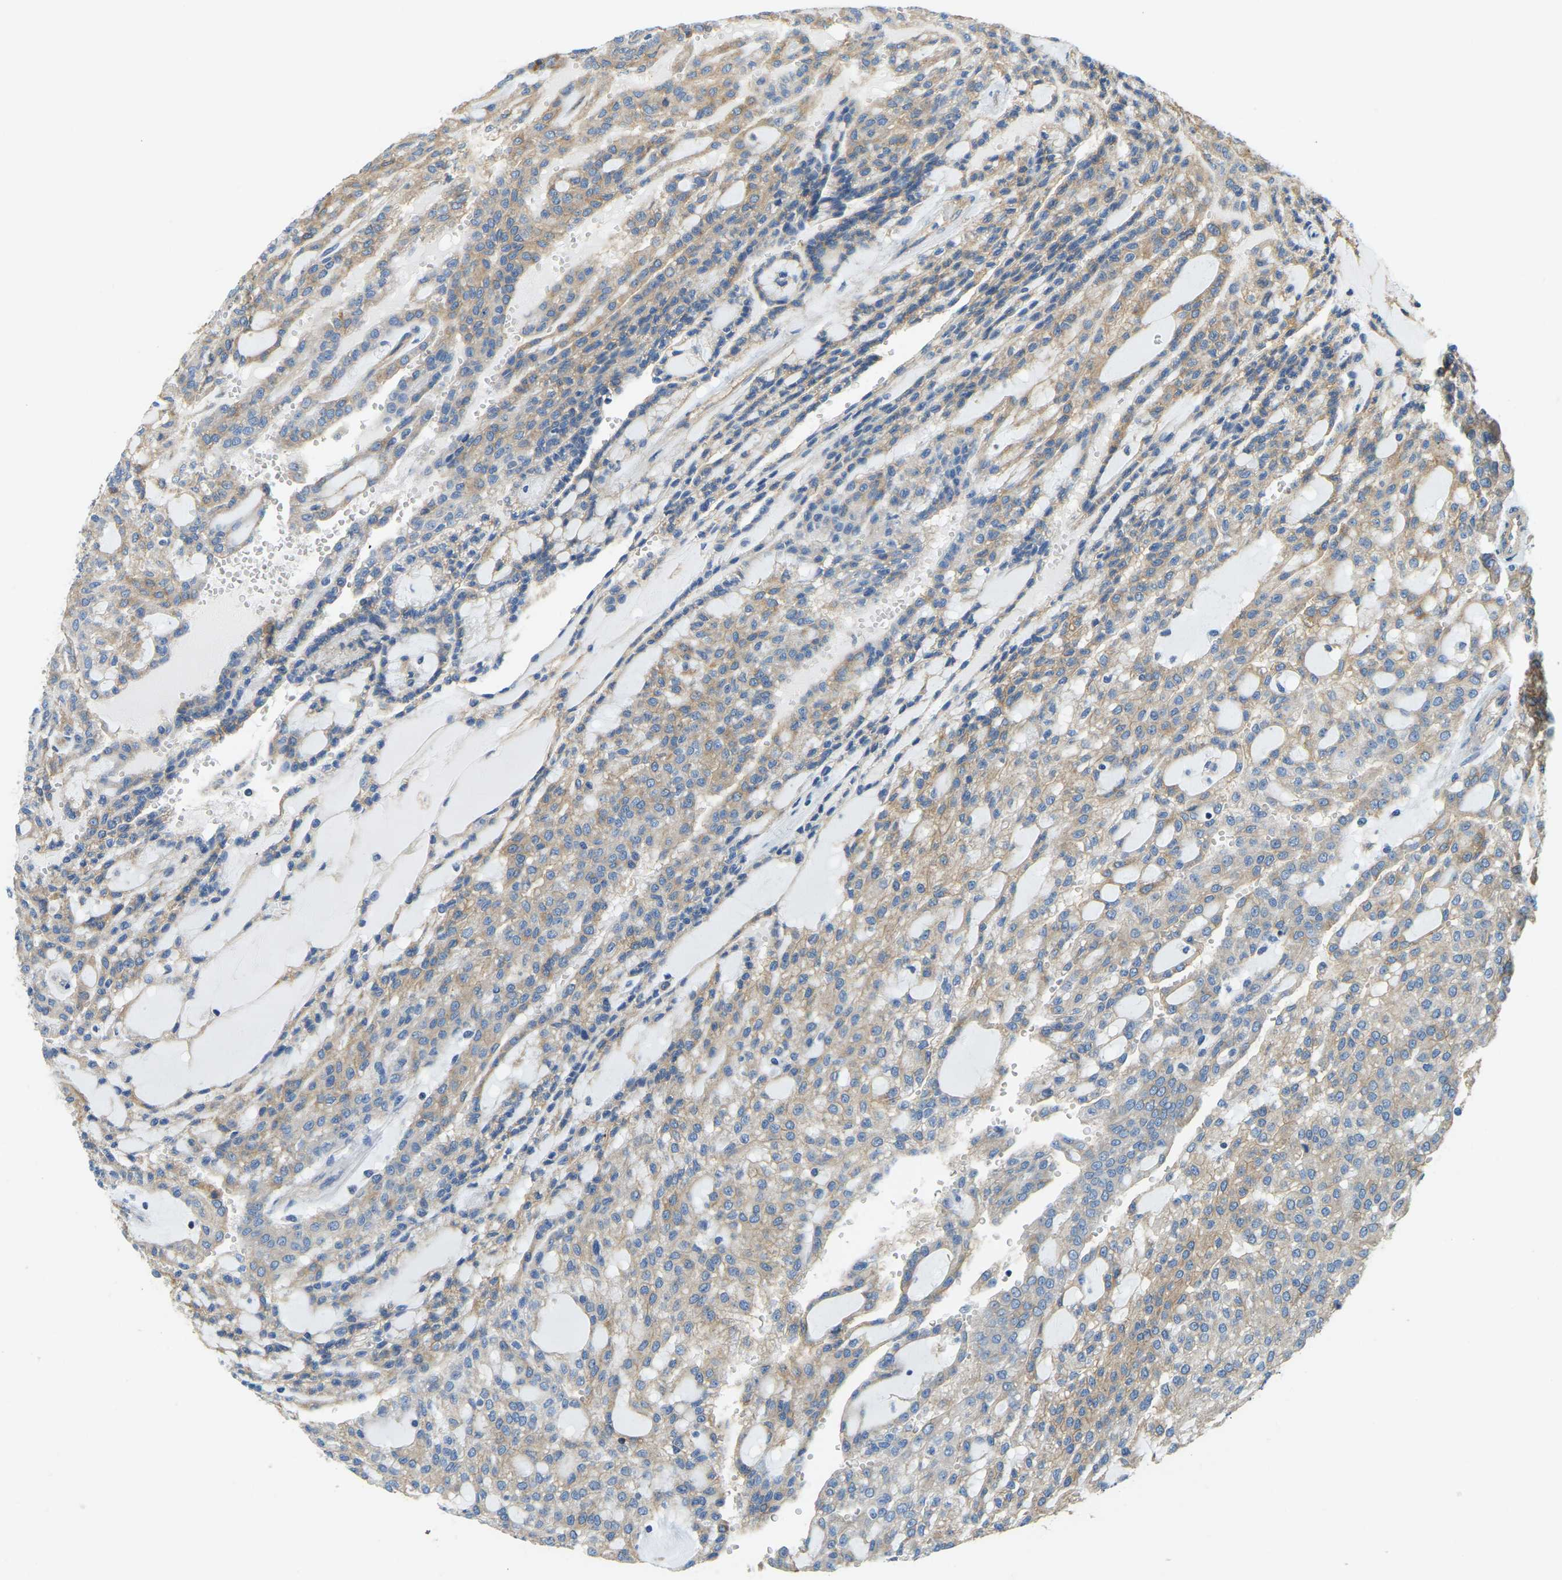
{"staining": {"intensity": "moderate", "quantity": ">75%", "location": "cytoplasmic/membranous"}, "tissue": "renal cancer", "cell_type": "Tumor cells", "image_type": "cancer", "snomed": [{"axis": "morphology", "description": "Adenocarcinoma, NOS"}, {"axis": "topography", "description": "Kidney"}], "caption": "Renal cancer stained for a protein (brown) displays moderate cytoplasmic/membranous positive positivity in approximately >75% of tumor cells.", "gene": "AHNAK", "patient": {"sex": "male", "age": 63}}